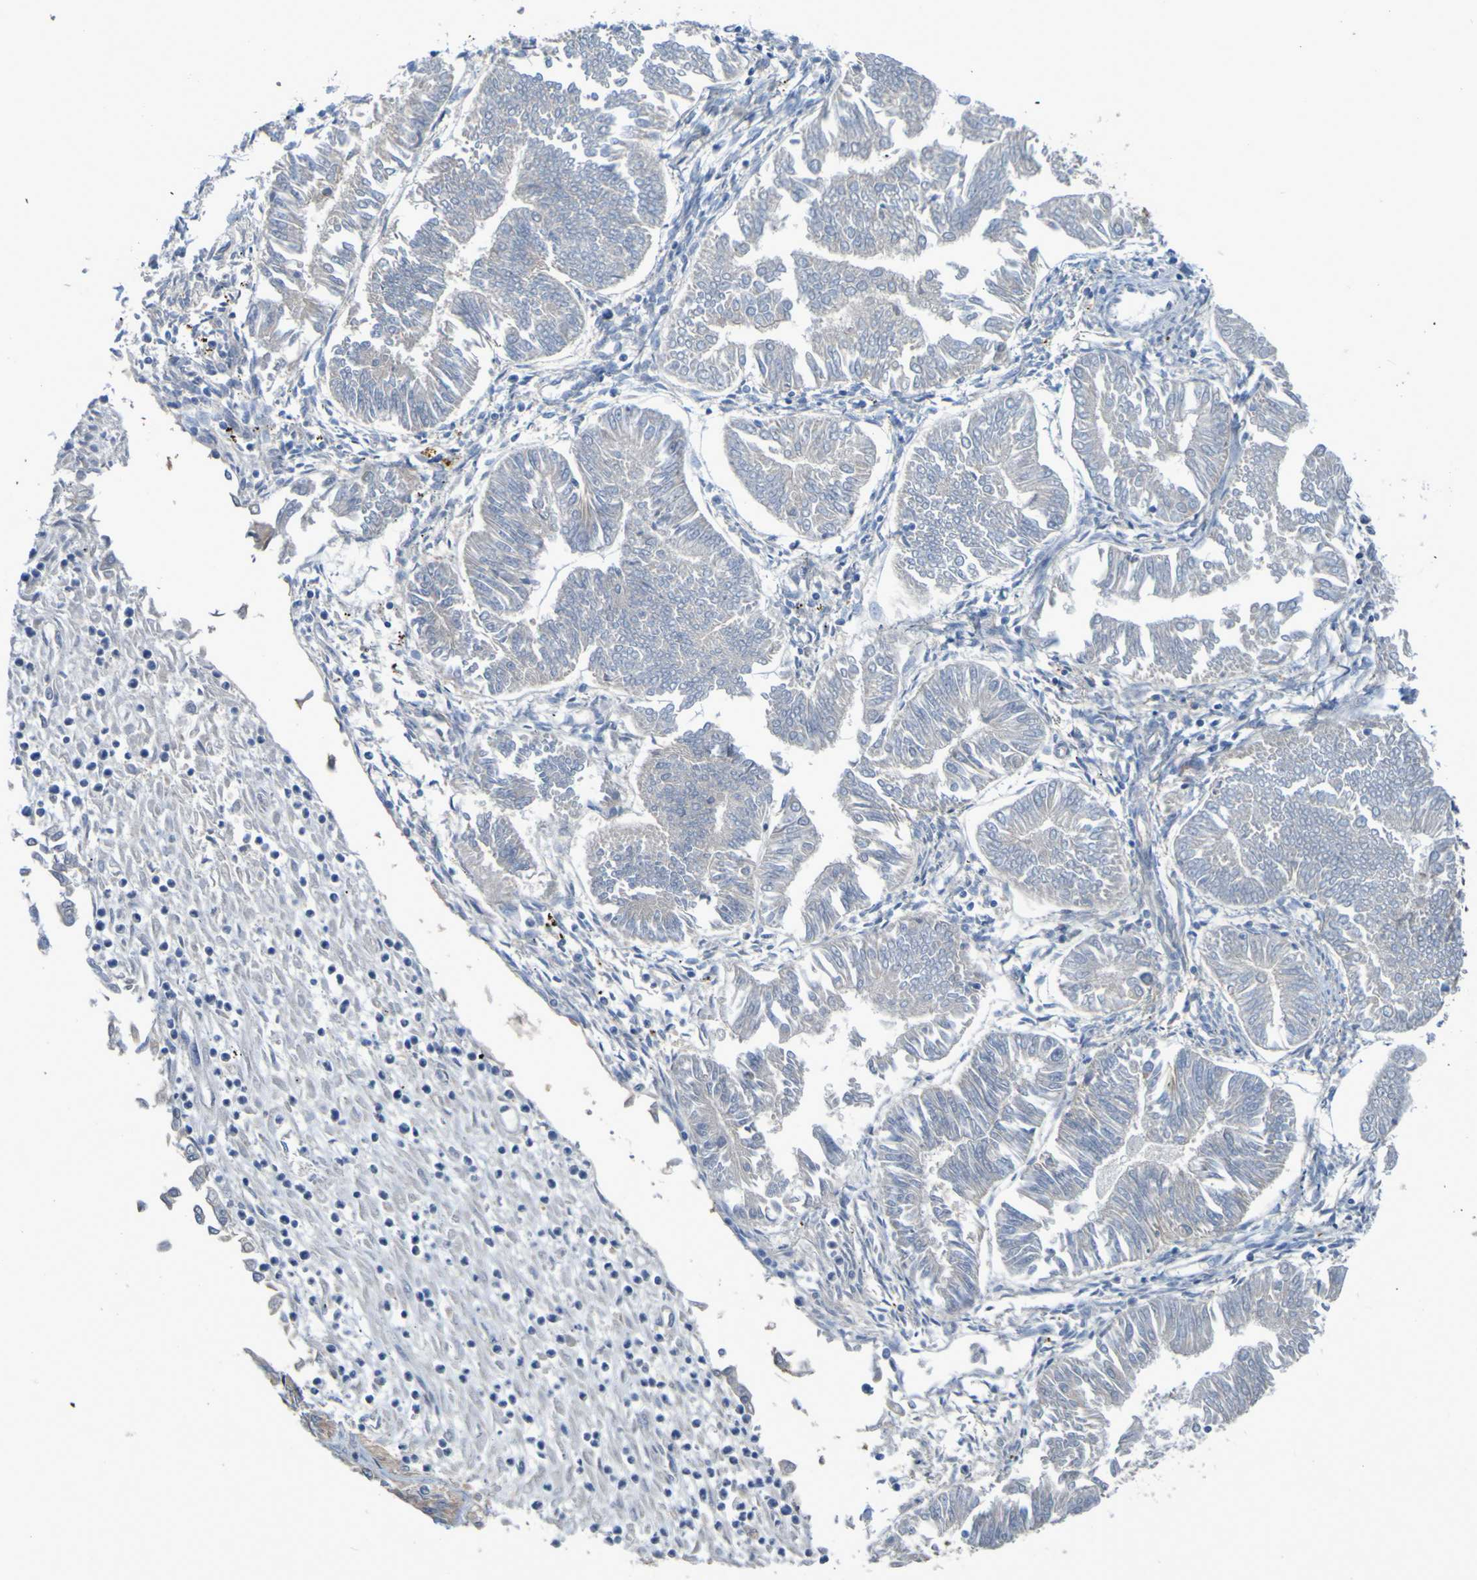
{"staining": {"intensity": "negative", "quantity": "none", "location": "none"}, "tissue": "endometrial cancer", "cell_type": "Tumor cells", "image_type": "cancer", "snomed": [{"axis": "morphology", "description": "Adenocarcinoma, NOS"}, {"axis": "topography", "description": "Endometrium"}], "caption": "Tumor cells show no significant protein expression in endometrial cancer (adenocarcinoma).", "gene": "NPRL3", "patient": {"sex": "female", "age": 53}}